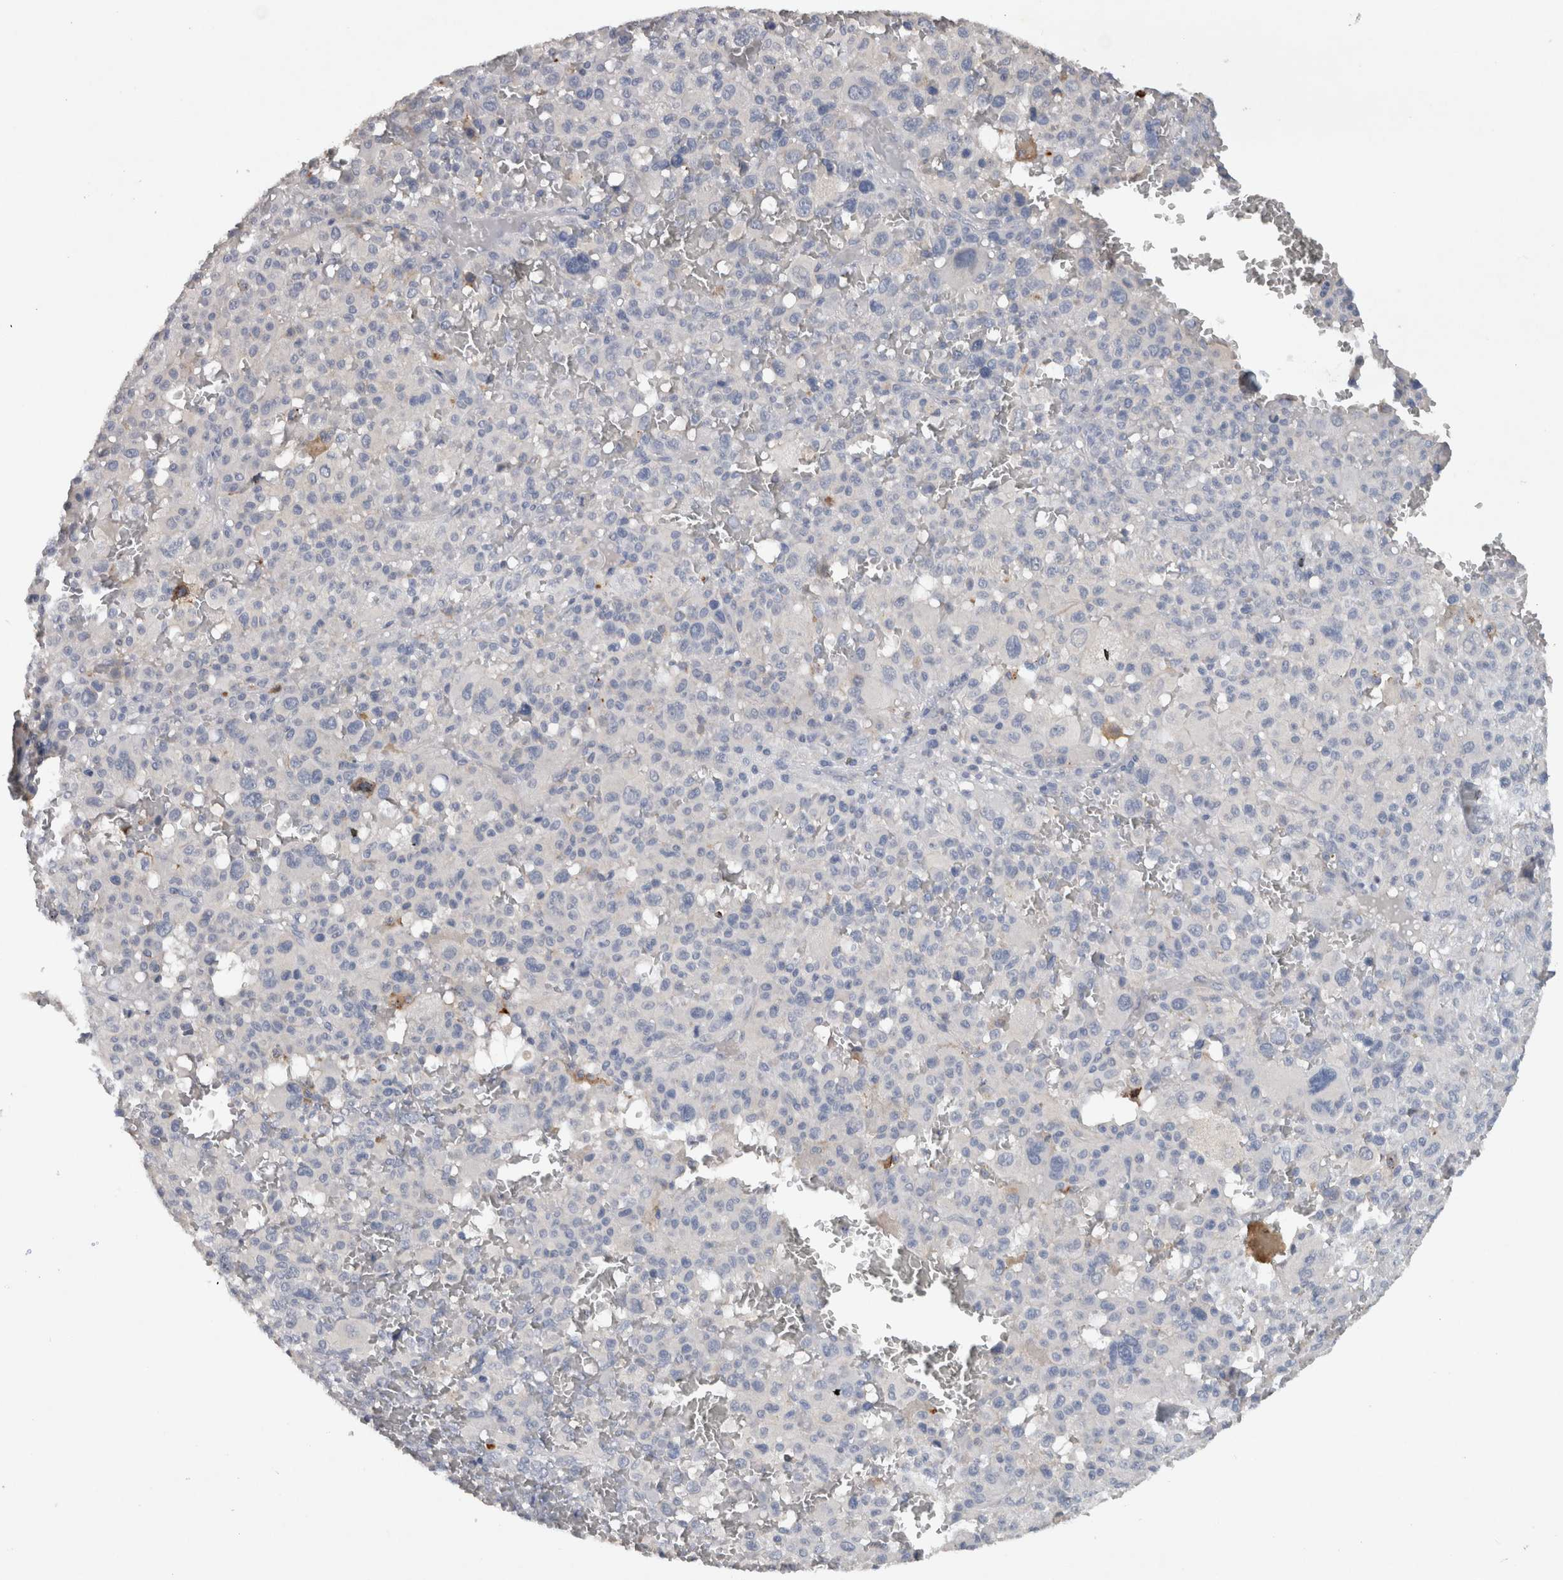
{"staining": {"intensity": "negative", "quantity": "none", "location": "none"}, "tissue": "melanoma", "cell_type": "Tumor cells", "image_type": "cancer", "snomed": [{"axis": "morphology", "description": "Malignant melanoma, Metastatic site"}, {"axis": "topography", "description": "Skin"}], "caption": "IHC image of neoplastic tissue: malignant melanoma (metastatic site) stained with DAB (3,3'-diaminobenzidine) exhibits no significant protein staining in tumor cells.", "gene": "HEXD", "patient": {"sex": "female", "age": 74}}